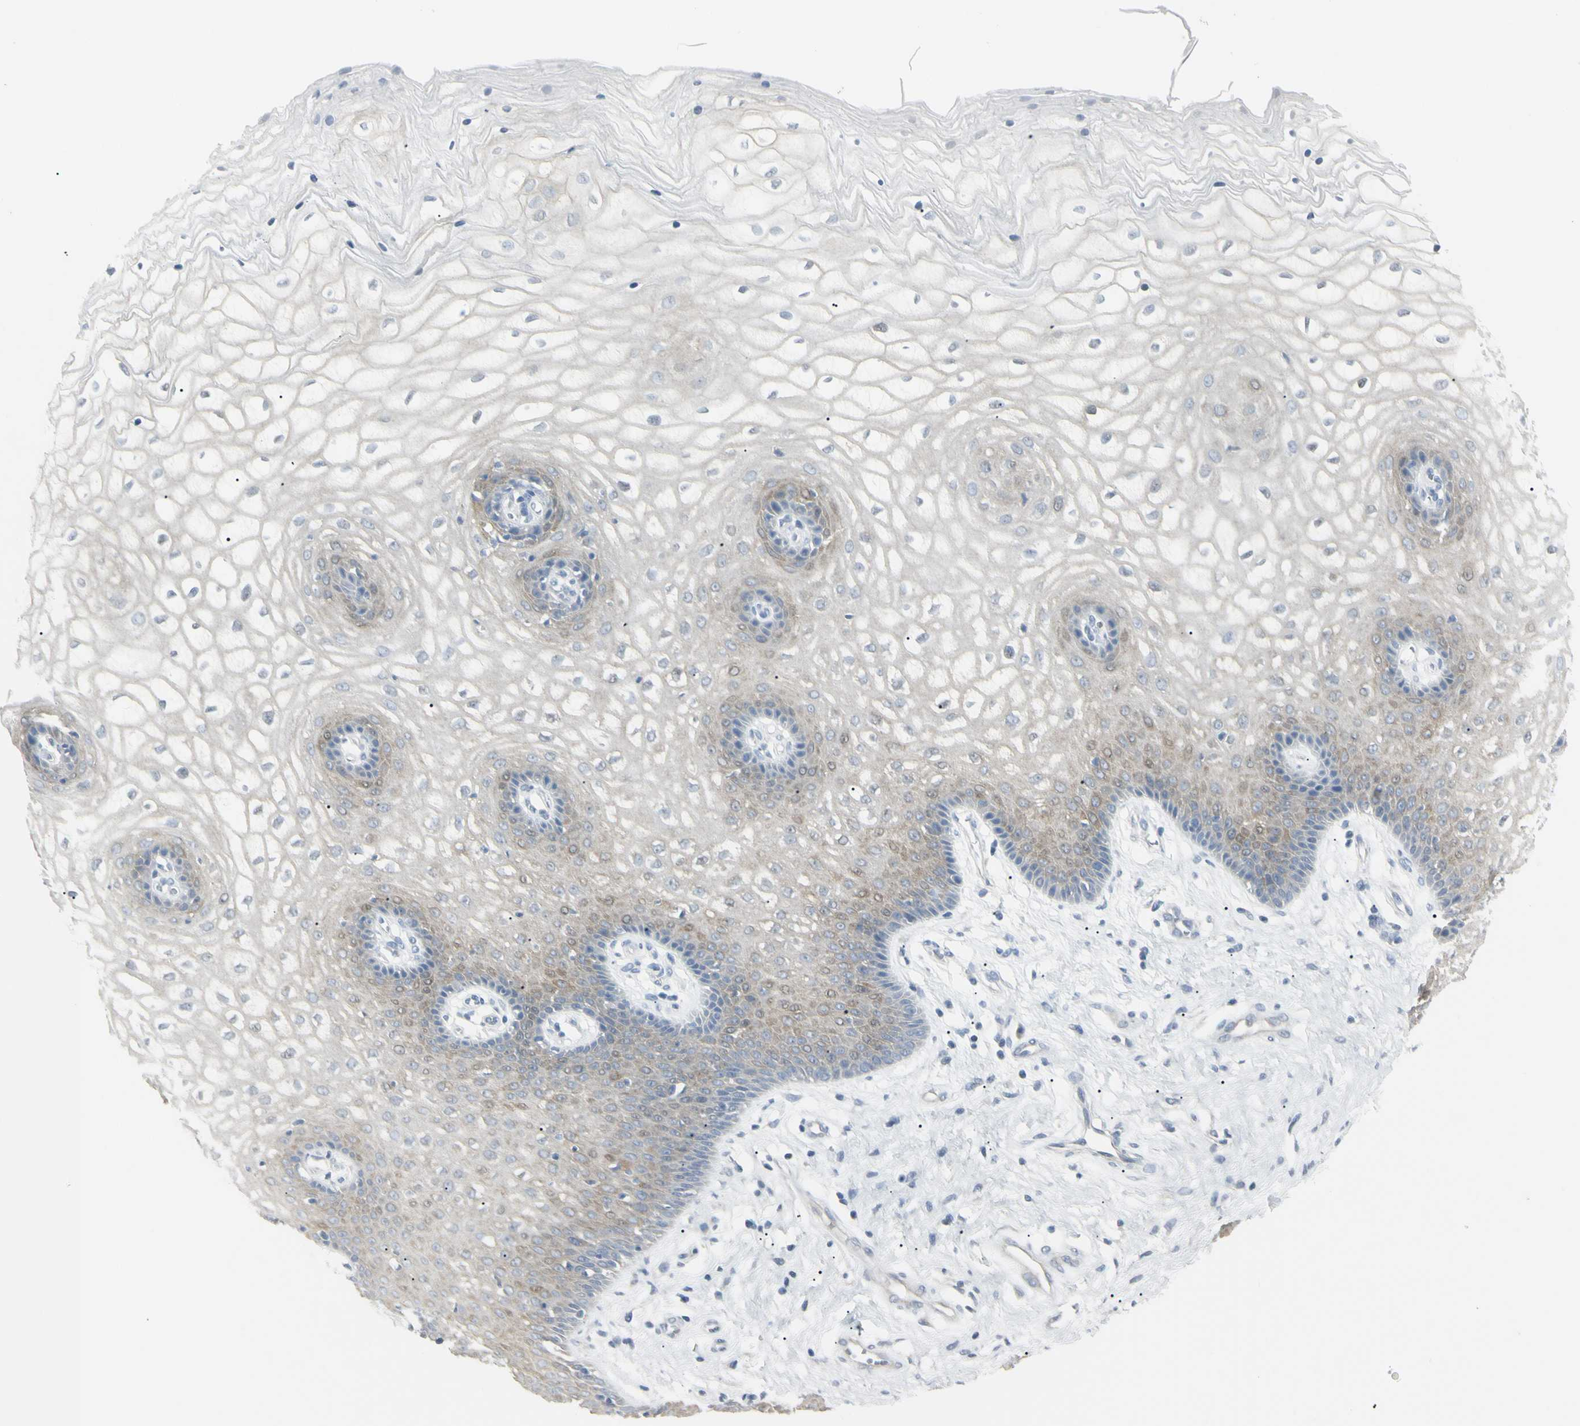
{"staining": {"intensity": "weak", "quantity": "<25%", "location": "cytoplasmic/membranous"}, "tissue": "vagina", "cell_type": "Squamous epithelial cells", "image_type": "normal", "snomed": [{"axis": "morphology", "description": "Normal tissue, NOS"}, {"axis": "topography", "description": "Vagina"}], "caption": "There is no significant staining in squamous epithelial cells of vagina. (DAB immunohistochemistry with hematoxylin counter stain).", "gene": "PIP", "patient": {"sex": "female", "age": 34}}